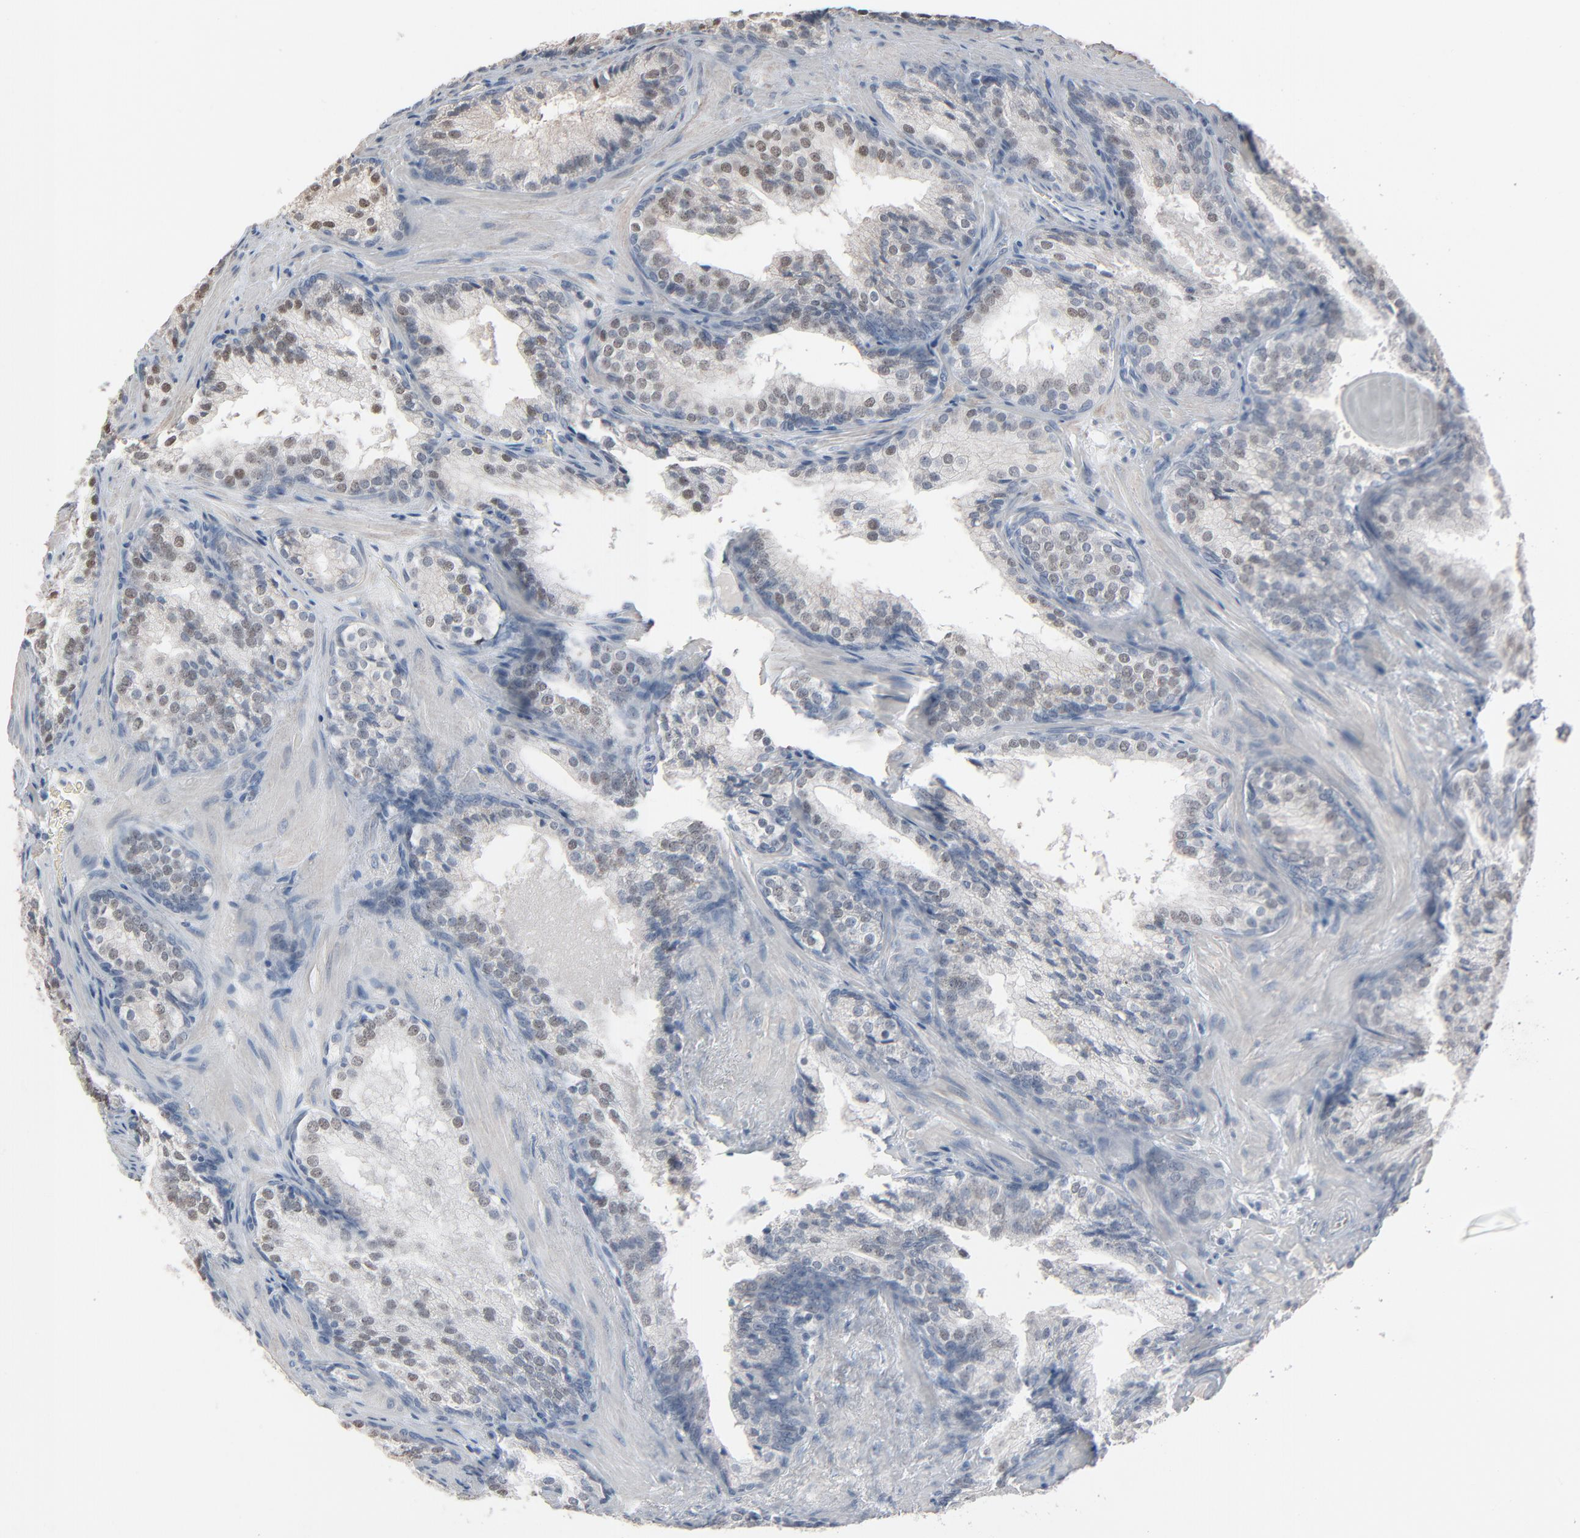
{"staining": {"intensity": "moderate", "quantity": "<25%", "location": "nuclear"}, "tissue": "prostate cancer", "cell_type": "Tumor cells", "image_type": "cancer", "snomed": [{"axis": "morphology", "description": "Adenocarcinoma, Low grade"}, {"axis": "topography", "description": "Prostate"}], "caption": "Immunohistochemistry image of human adenocarcinoma (low-grade) (prostate) stained for a protein (brown), which reveals low levels of moderate nuclear staining in about <25% of tumor cells.", "gene": "SAGE1", "patient": {"sex": "male", "age": 69}}